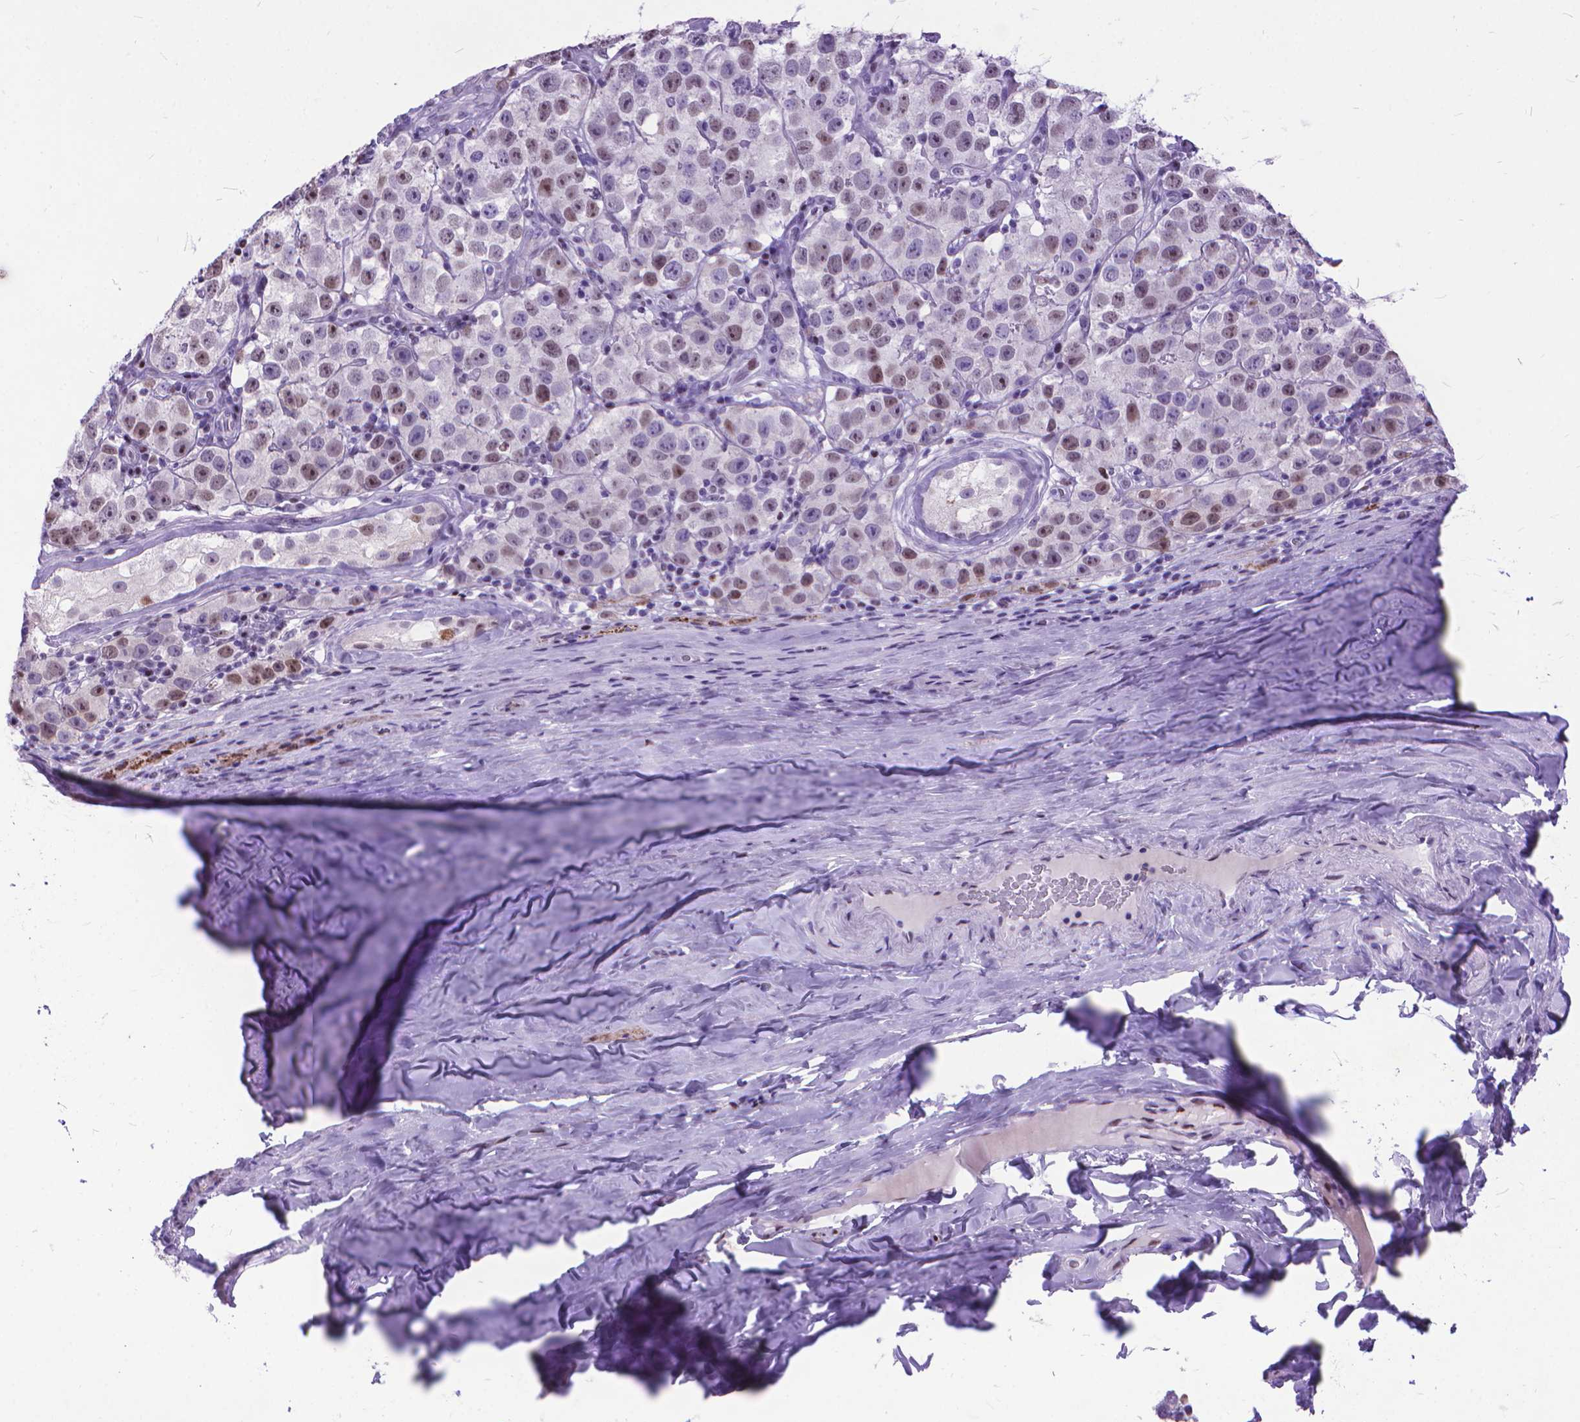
{"staining": {"intensity": "moderate", "quantity": "<25%", "location": "nuclear"}, "tissue": "testis cancer", "cell_type": "Tumor cells", "image_type": "cancer", "snomed": [{"axis": "morphology", "description": "Seminoma, NOS"}, {"axis": "topography", "description": "Testis"}], "caption": "High-magnification brightfield microscopy of testis cancer stained with DAB (brown) and counterstained with hematoxylin (blue). tumor cells exhibit moderate nuclear expression is seen in approximately<25% of cells. The staining was performed using DAB (3,3'-diaminobenzidine), with brown indicating positive protein expression. Nuclei are stained blue with hematoxylin.", "gene": "POLE4", "patient": {"sex": "male", "age": 34}}